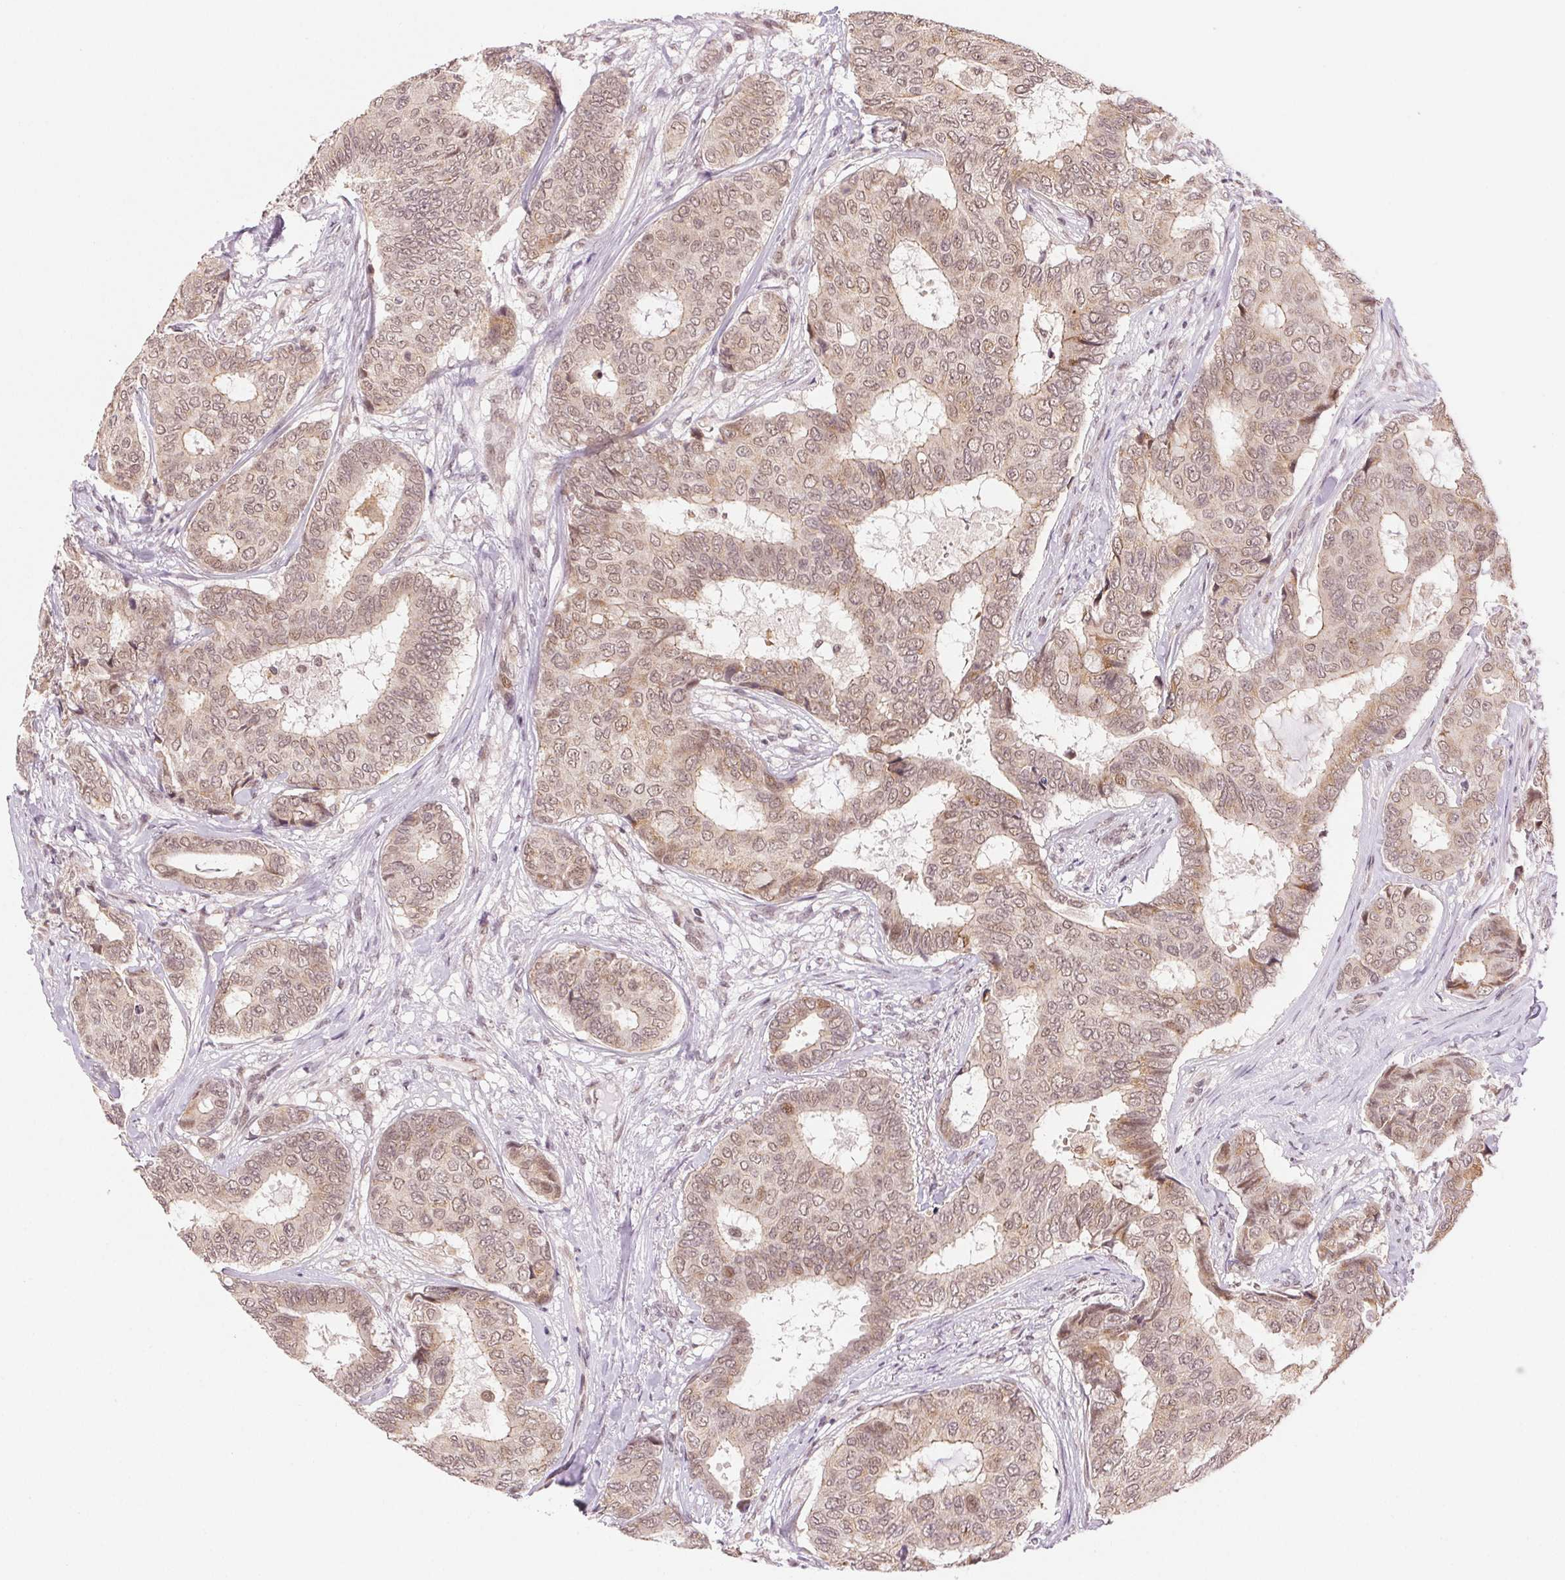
{"staining": {"intensity": "weak", "quantity": ">75%", "location": "cytoplasmic/membranous,nuclear"}, "tissue": "breast cancer", "cell_type": "Tumor cells", "image_type": "cancer", "snomed": [{"axis": "morphology", "description": "Duct carcinoma"}, {"axis": "topography", "description": "Breast"}], "caption": "Human intraductal carcinoma (breast) stained with a protein marker shows weak staining in tumor cells.", "gene": "GRHL3", "patient": {"sex": "female", "age": 75}}